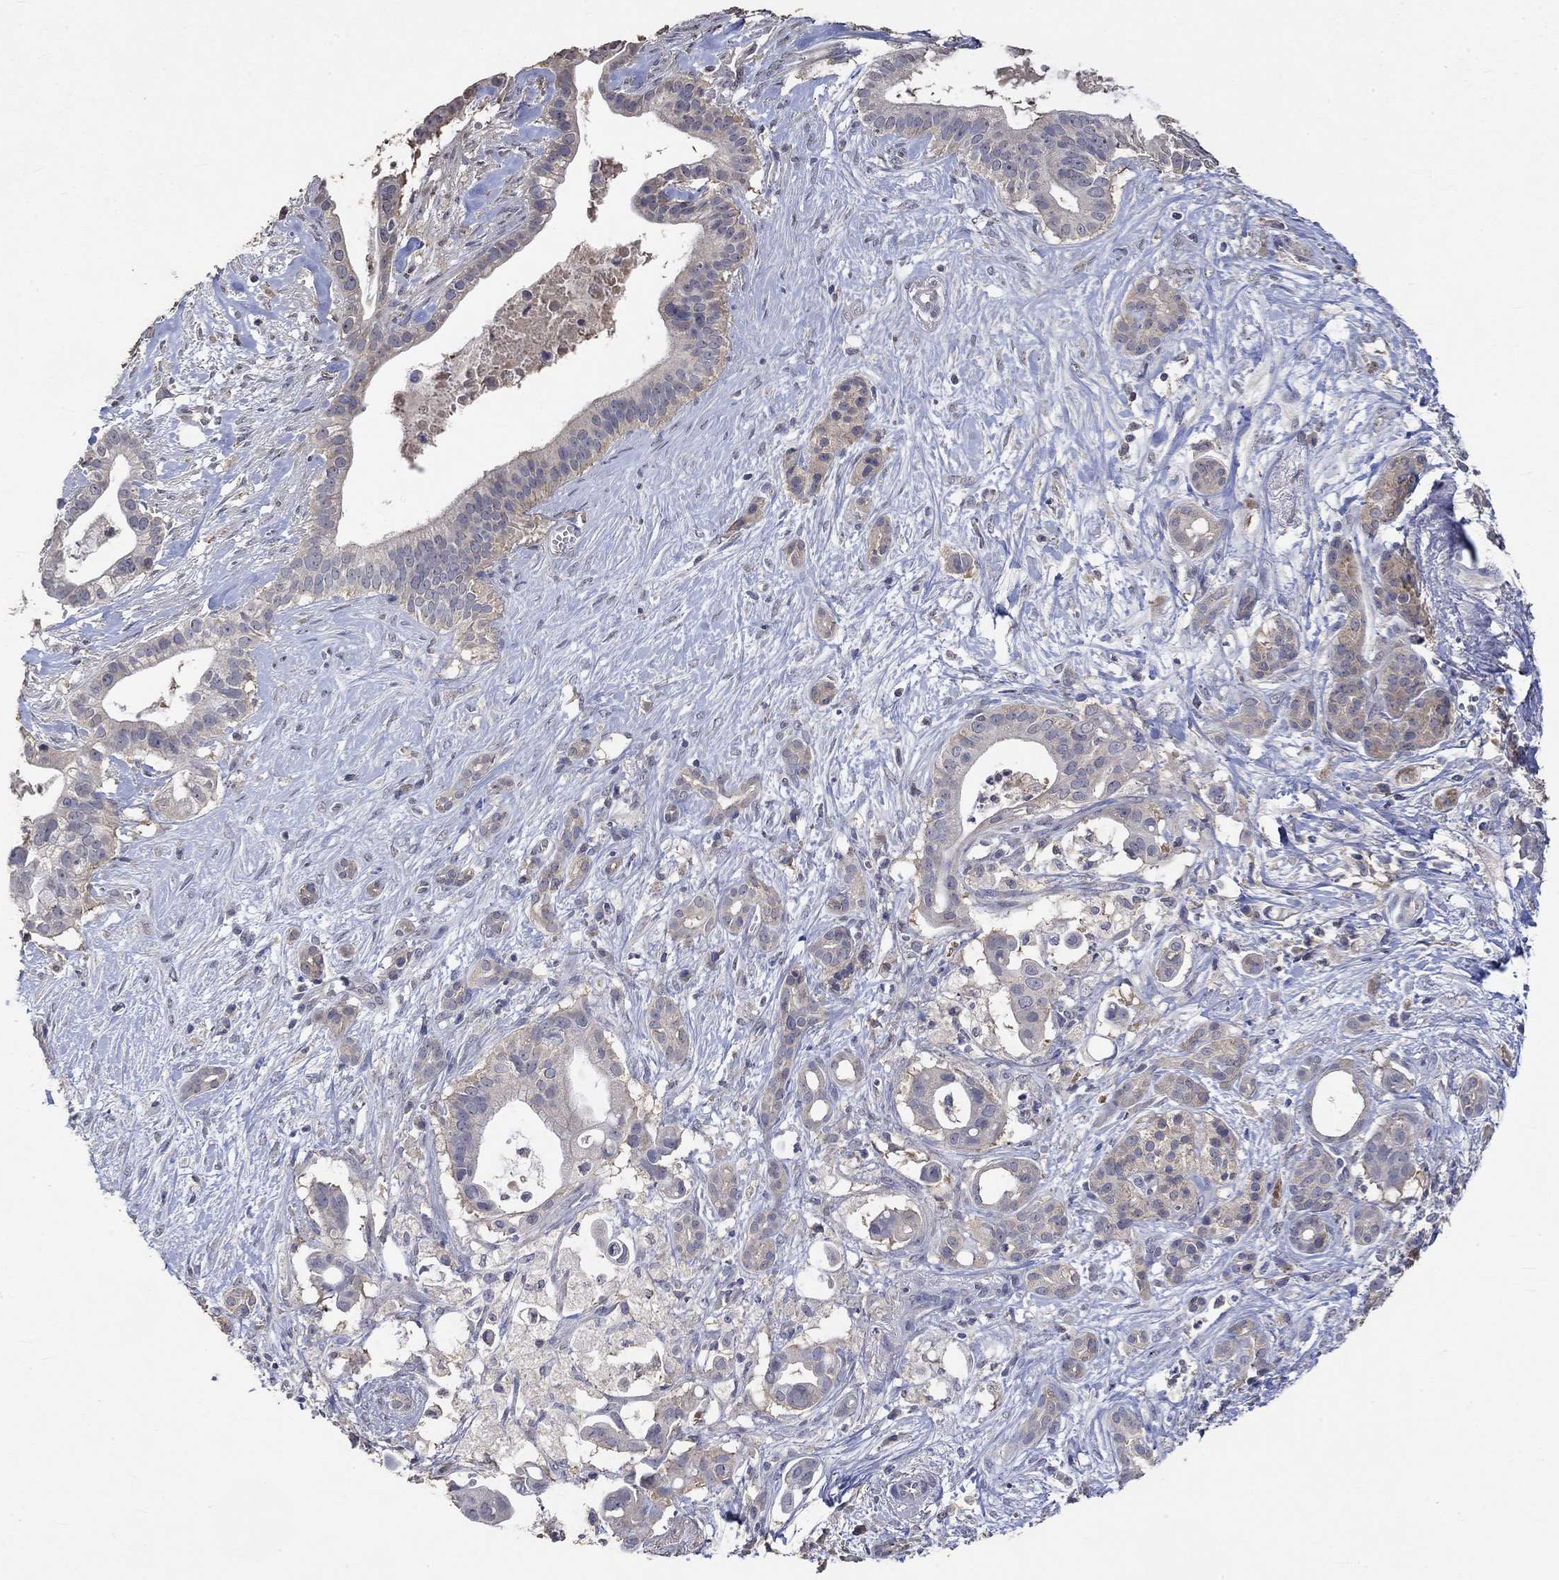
{"staining": {"intensity": "negative", "quantity": "none", "location": "none"}, "tissue": "pancreatic cancer", "cell_type": "Tumor cells", "image_type": "cancer", "snomed": [{"axis": "morphology", "description": "Adenocarcinoma, NOS"}, {"axis": "topography", "description": "Pancreas"}], "caption": "Immunohistochemistry (IHC) photomicrograph of neoplastic tissue: human pancreatic adenocarcinoma stained with DAB displays no significant protein expression in tumor cells.", "gene": "PTPN20", "patient": {"sex": "male", "age": 61}}